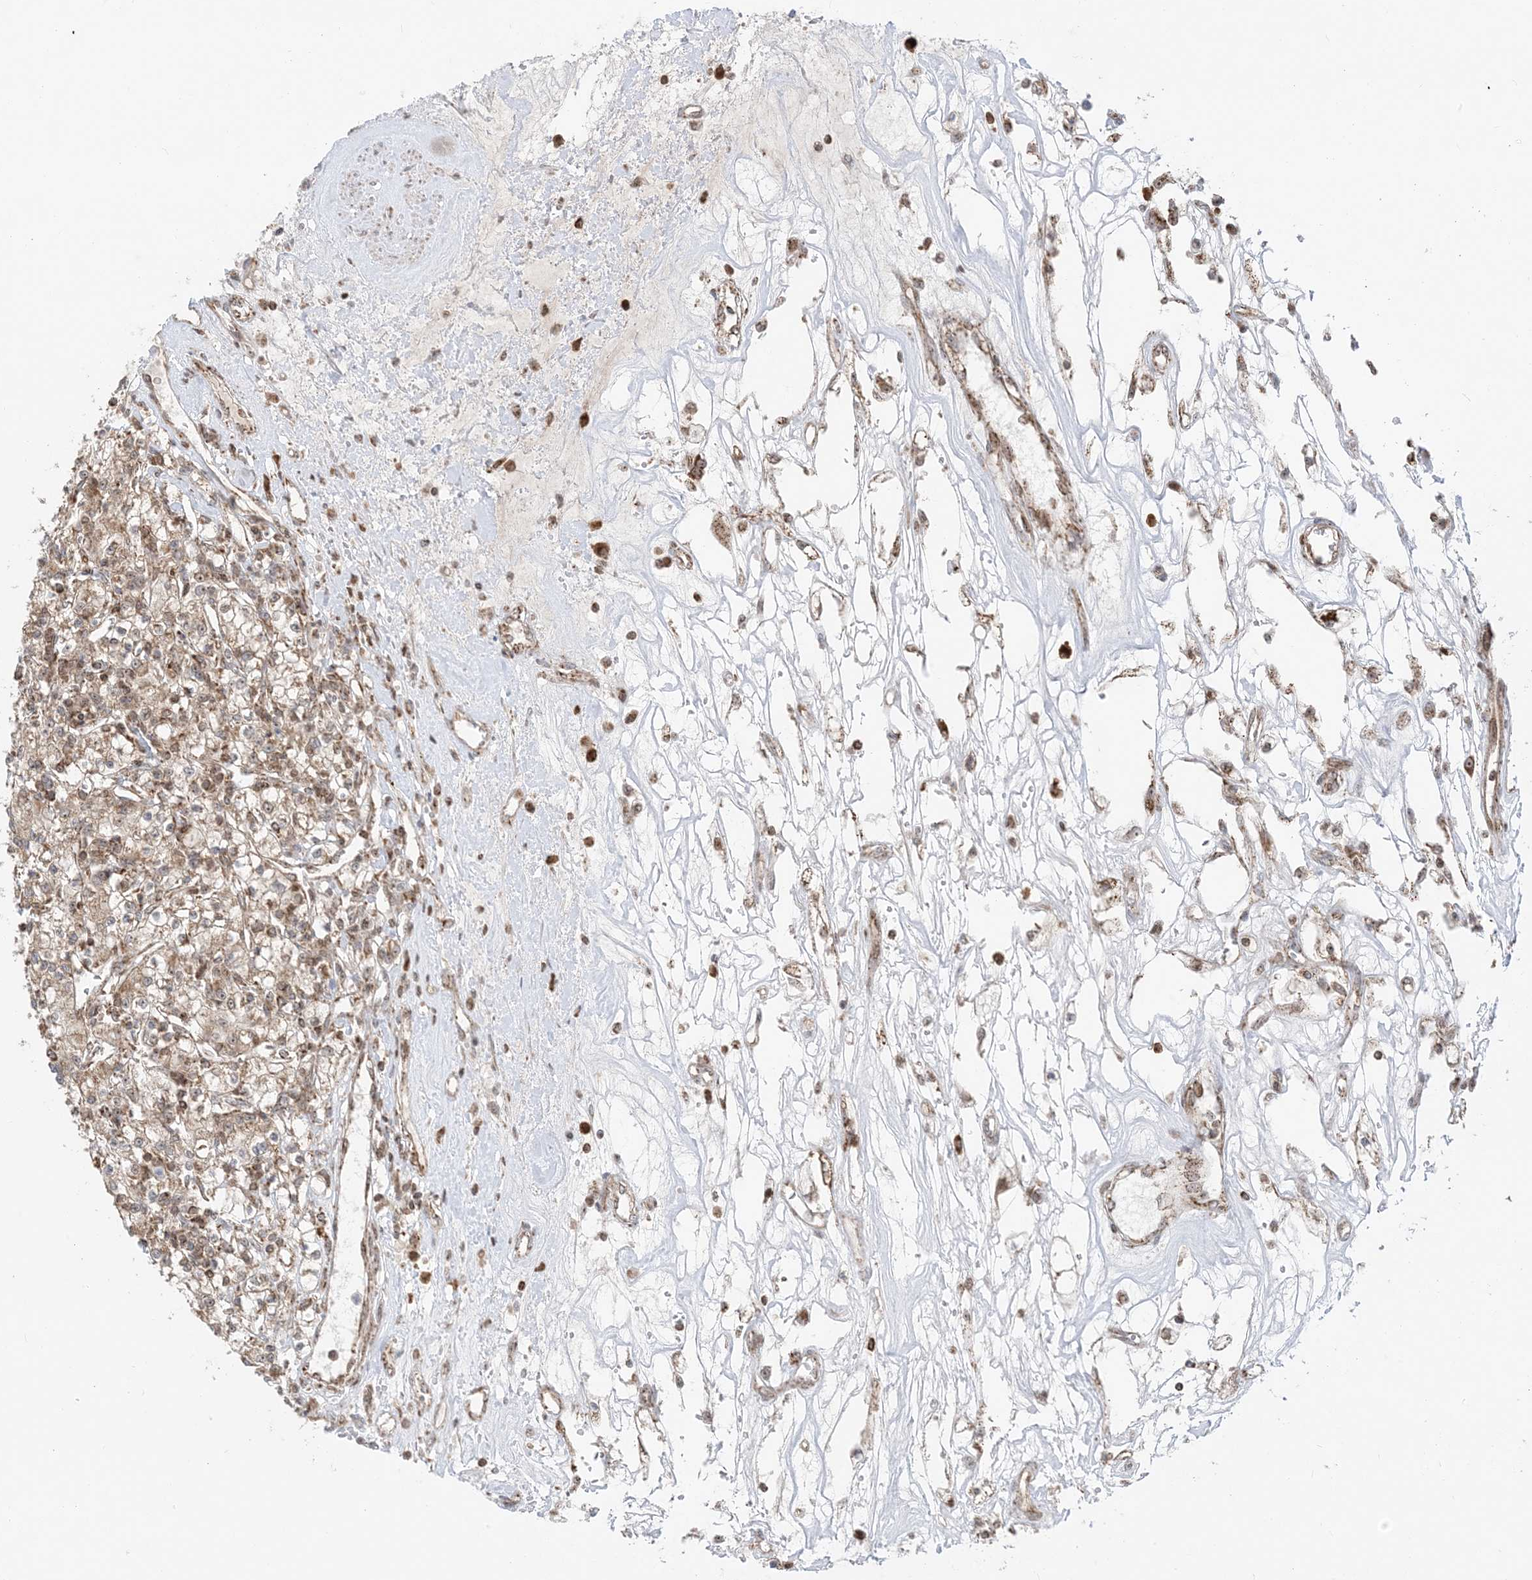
{"staining": {"intensity": "moderate", "quantity": ">75%", "location": "cytoplasmic/membranous,nuclear"}, "tissue": "renal cancer", "cell_type": "Tumor cells", "image_type": "cancer", "snomed": [{"axis": "morphology", "description": "Adenocarcinoma, NOS"}, {"axis": "topography", "description": "Kidney"}], "caption": "Protein expression by IHC exhibits moderate cytoplasmic/membranous and nuclear staining in approximately >75% of tumor cells in adenocarcinoma (renal).", "gene": "MAPKBP1", "patient": {"sex": "female", "age": 59}}